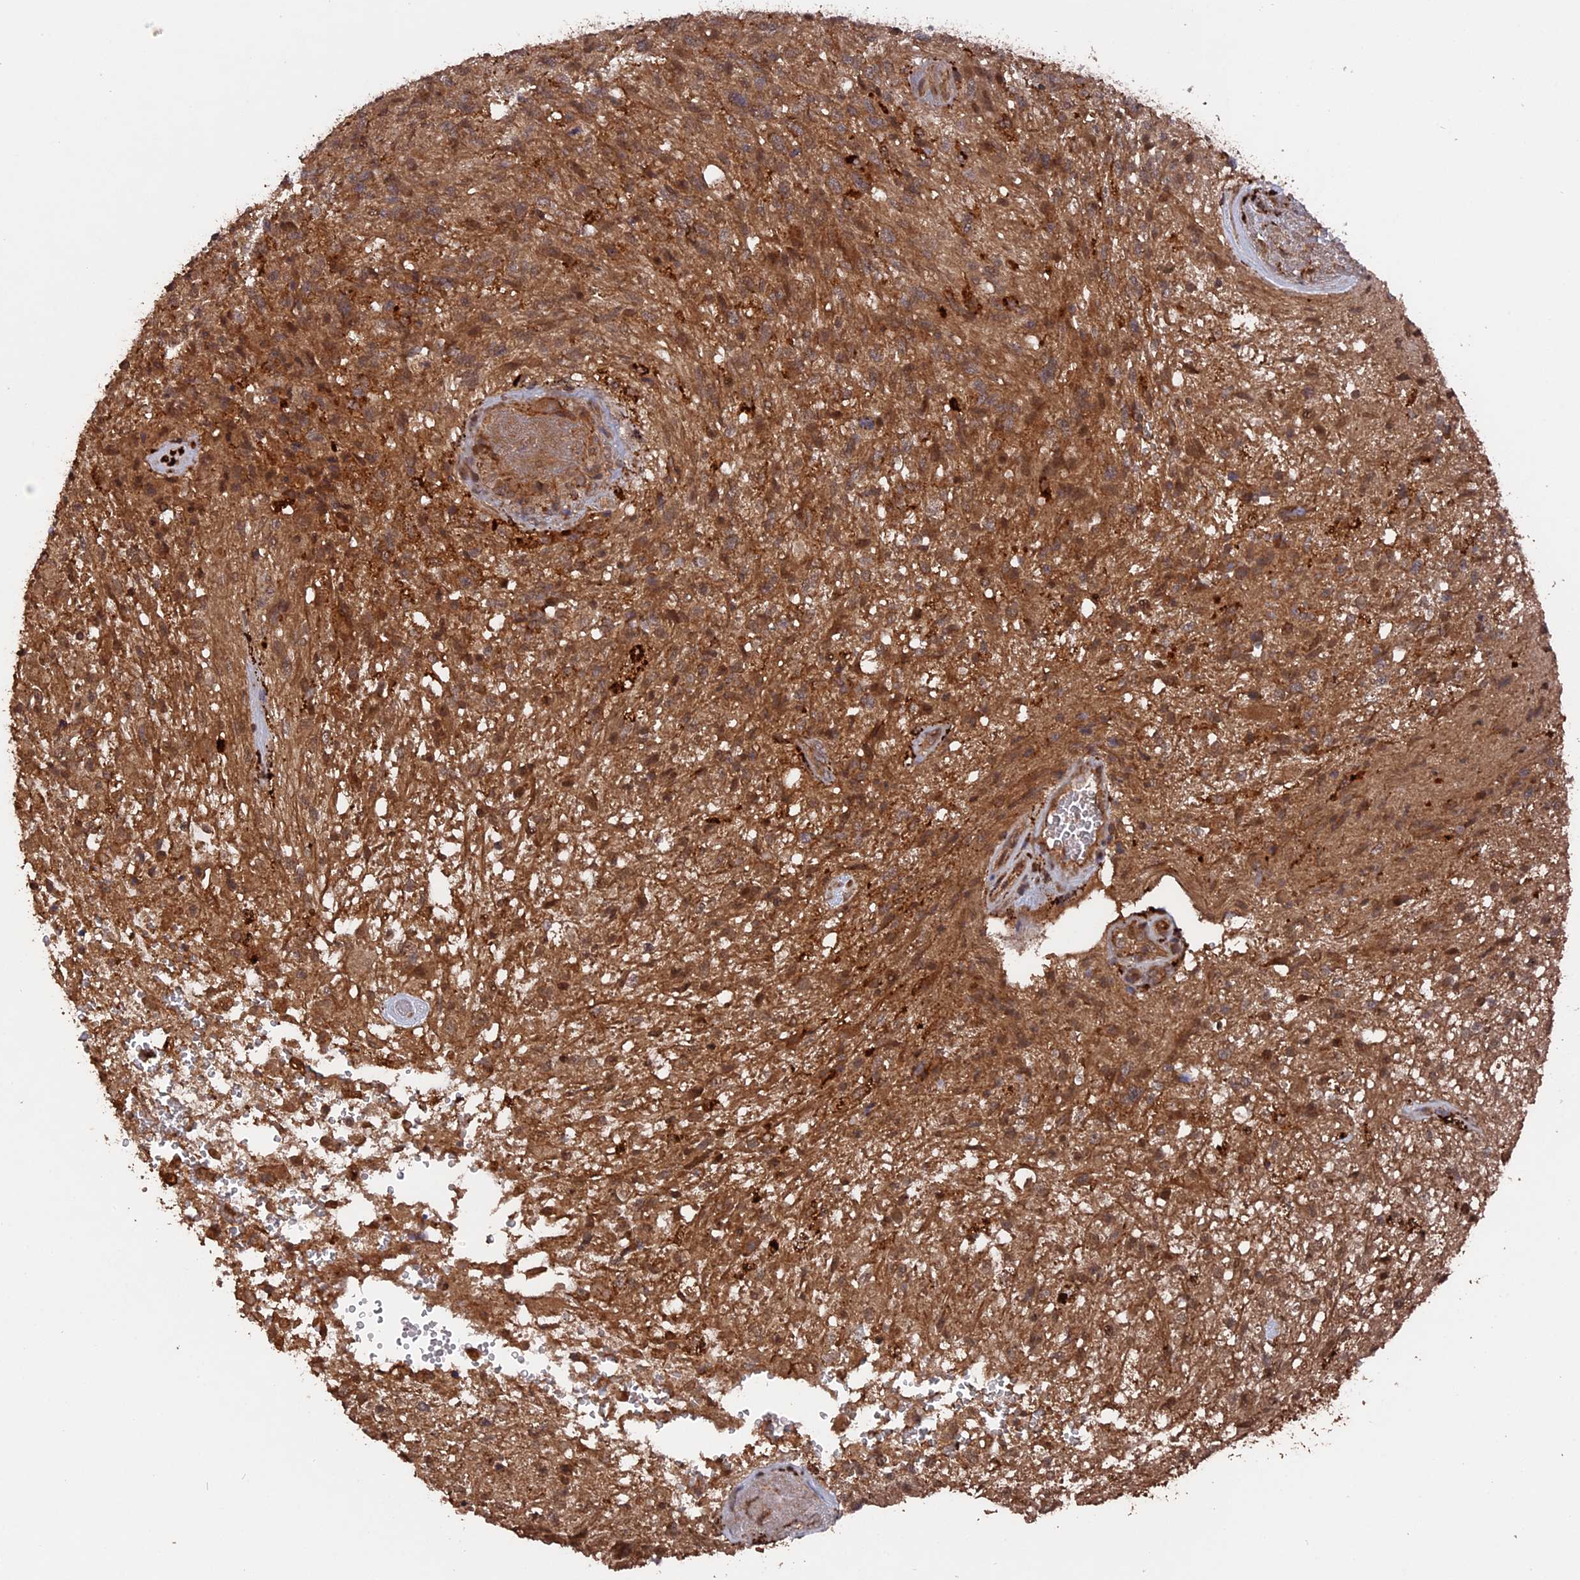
{"staining": {"intensity": "moderate", "quantity": ">75%", "location": "cytoplasmic/membranous,nuclear"}, "tissue": "glioma", "cell_type": "Tumor cells", "image_type": "cancer", "snomed": [{"axis": "morphology", "description": "Glioma, malignant, High grade"}, {"axis": "topography", "description": "Brain"}], "caption": "Immunohistochemical staining of human glioma displays medium levels of moderate cytoplasmic/membranous and nuclear protein staining in about >75% of tumor cells.", "gene": "TELO2", "patient": {"sex": "male", "age": 56}}